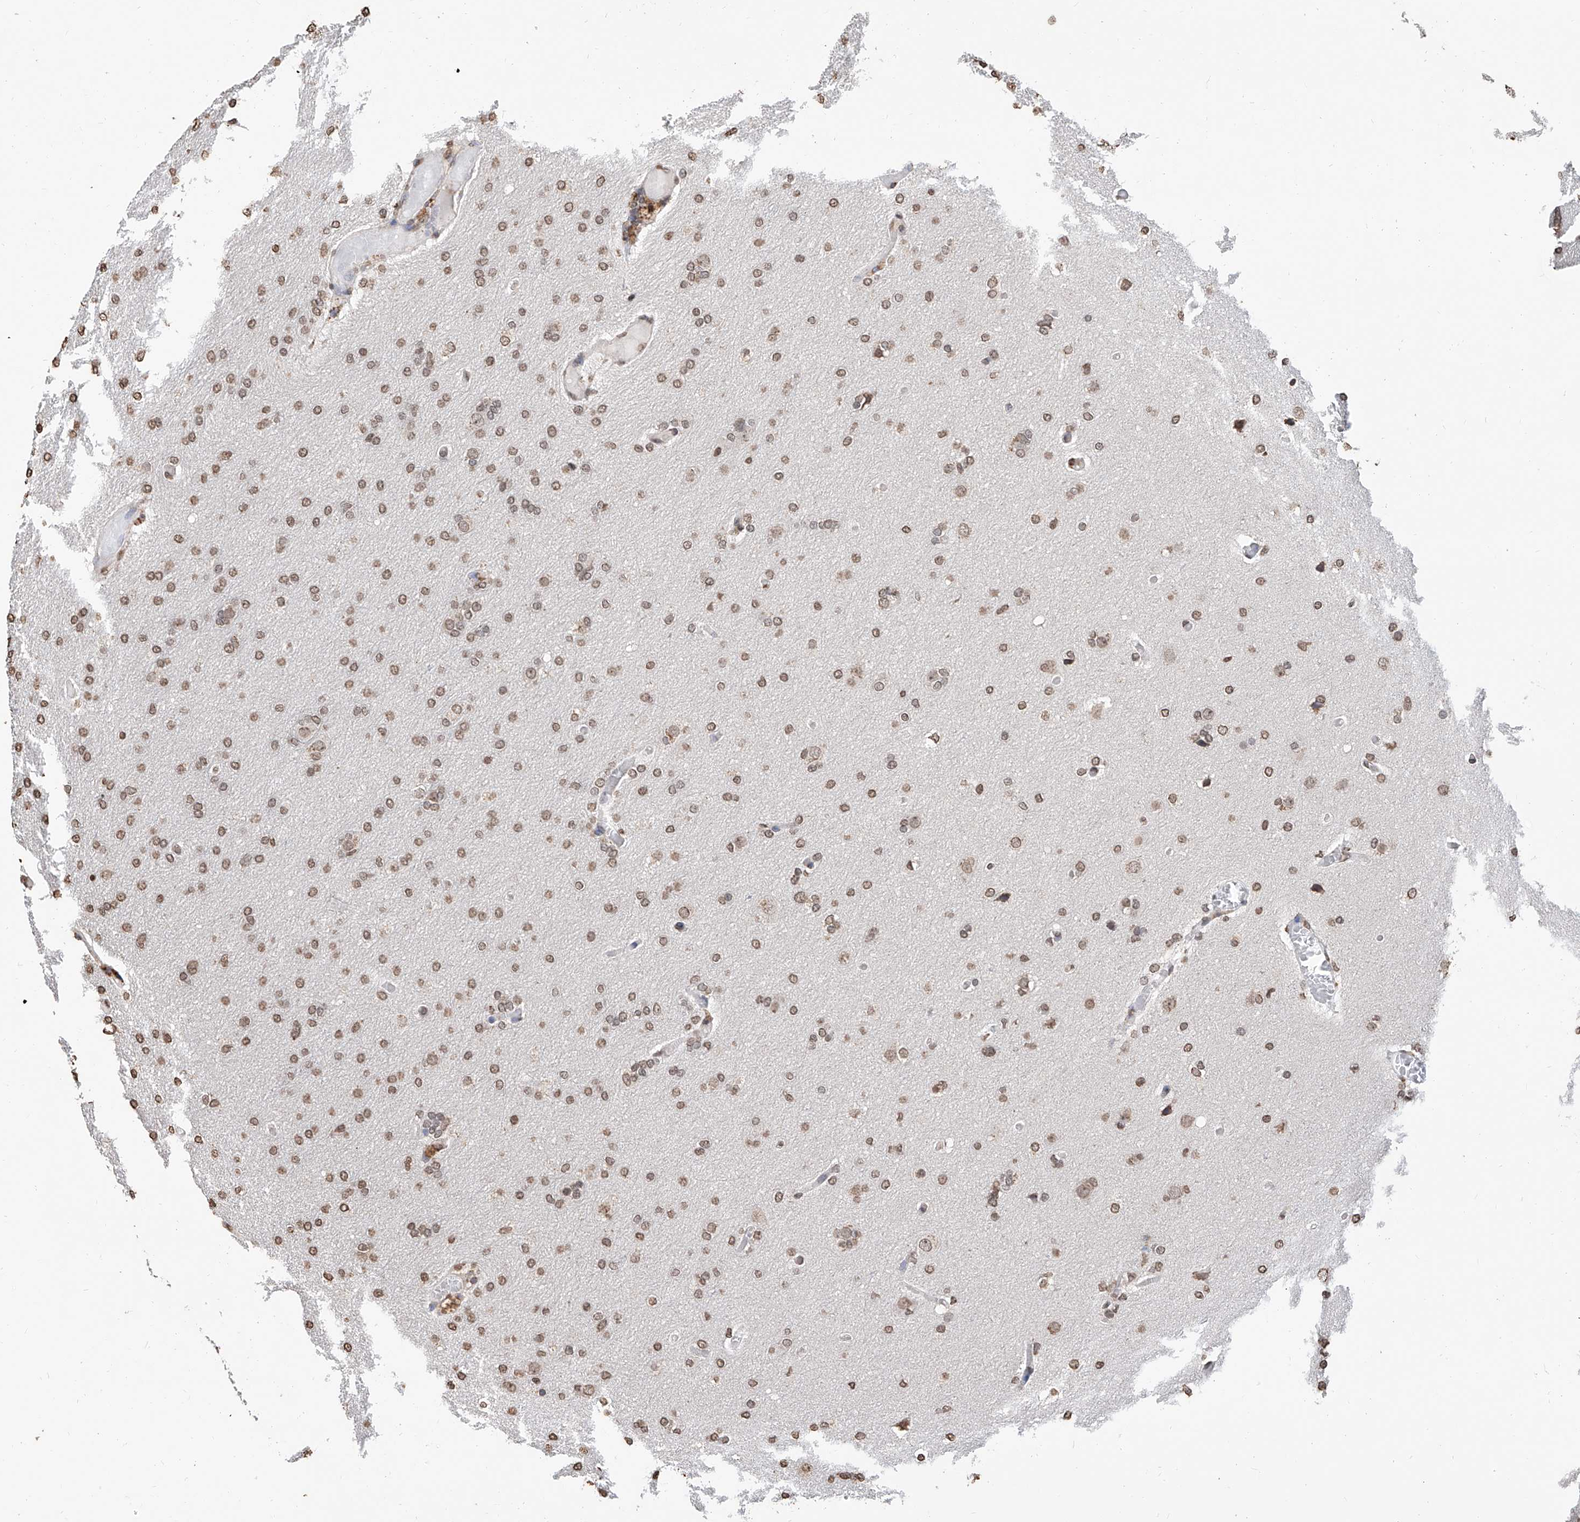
{"staining": {"intensity": "moderate", "quantity": ">75%", "location": "nuclear"}, "tissue": "glioma", "cell_type": "Tumor cells", "image_type": "cancer", "snomed": [{"axis": "morphology", "description": "Glioma, malignant, High grade"}, {"axis": "topography", "description": "Cerebral cortex"}], "caption": "Immunohistochemistry (IHC) (DAB (3,3'-diaminobenzidine)) staining of human malignant high-grade glioma demonstrates moderate nuclear protein staining in about >75% of tumor cells. (DAB (3,3'-diaminobenzidine) = brown stain, brightfield microscopy at high magnification).", "gene": "RP9", "patient": {"sex": "female", "age": 36}}